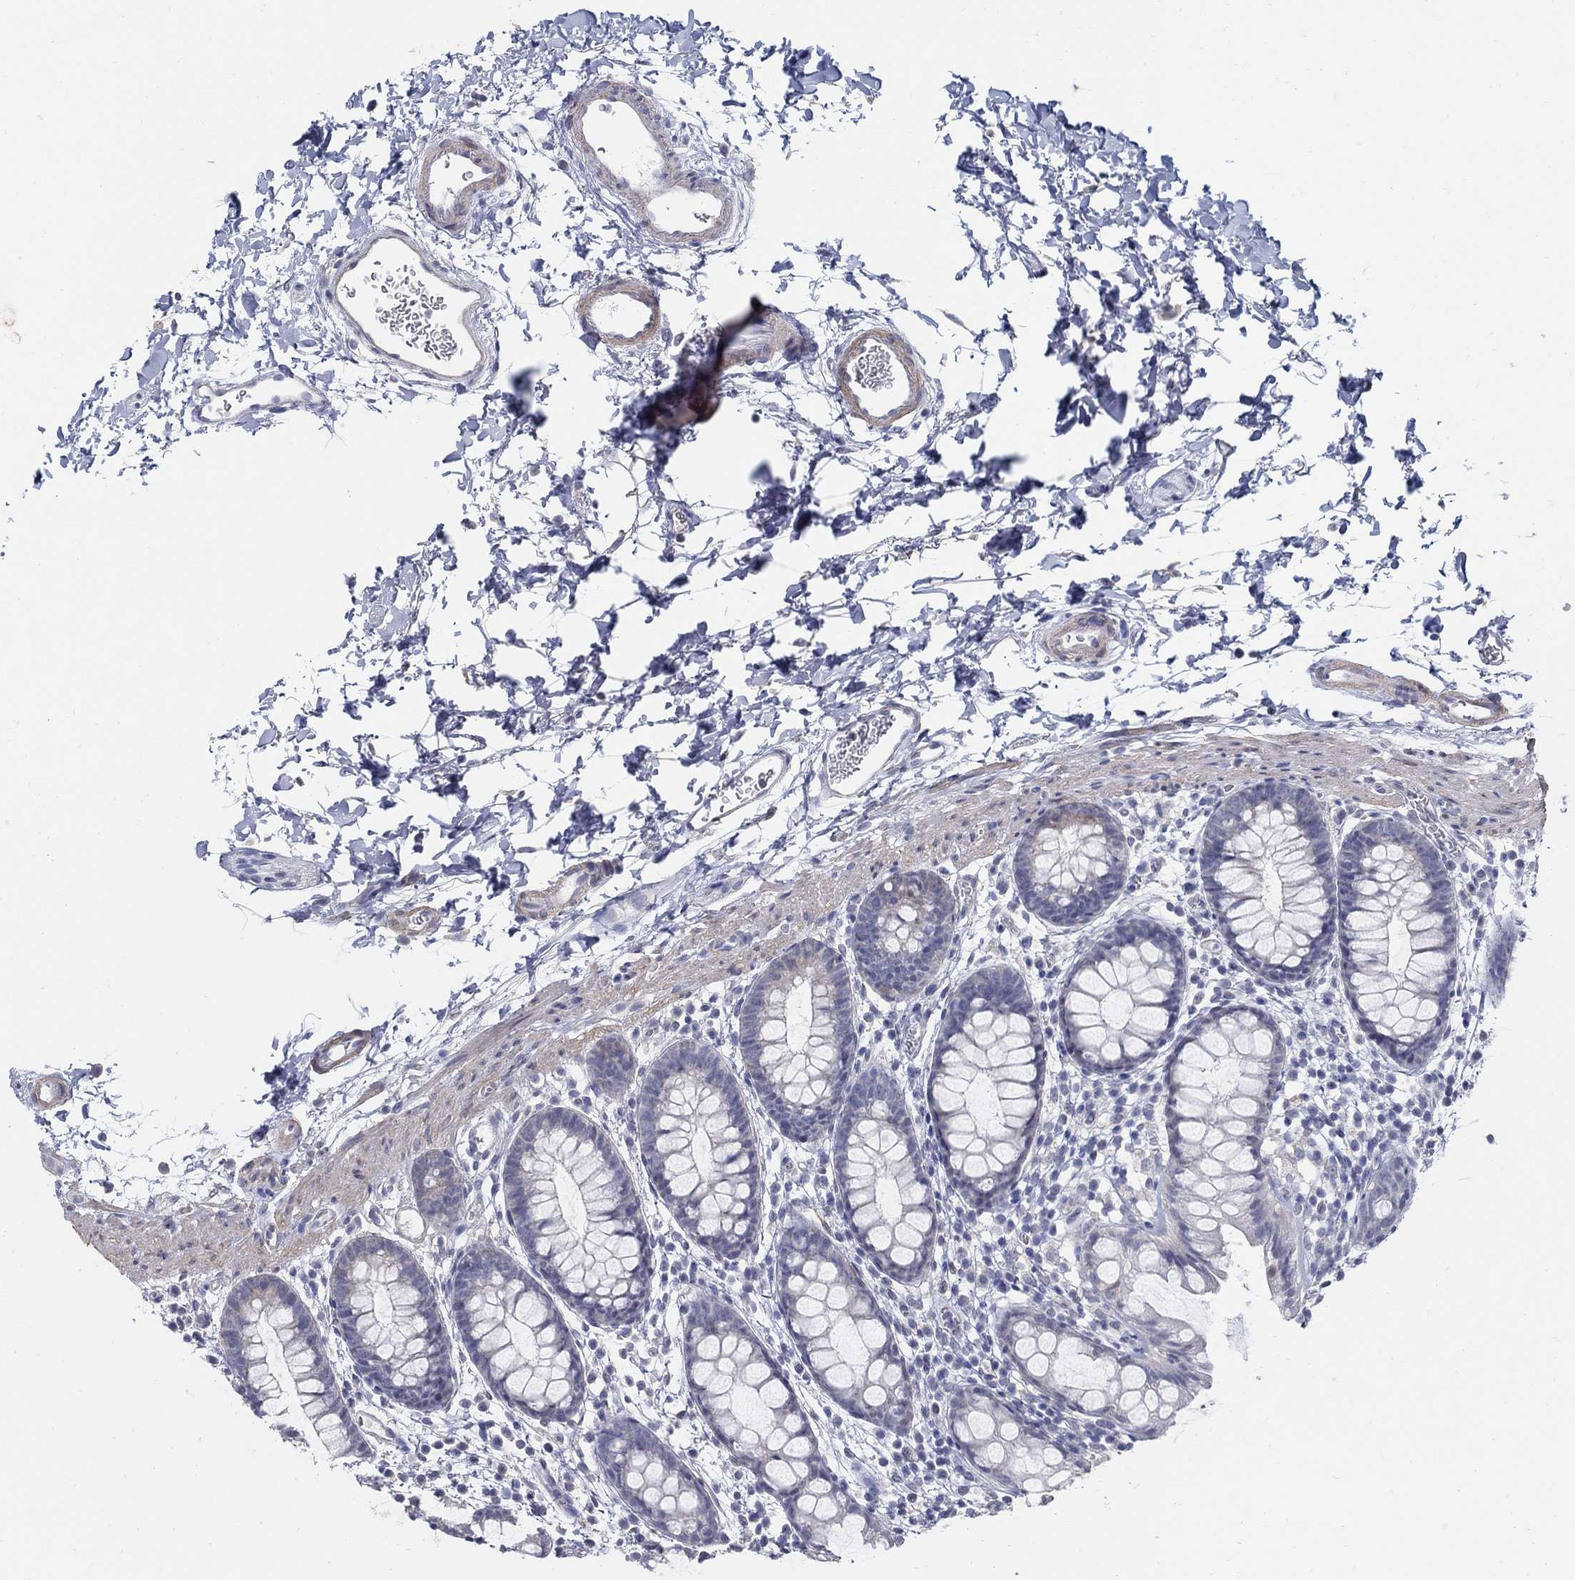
{"staining": {"intensity": "negative", "quantity": "none", "location": "none"}, "tissue": "rectum", "cell_type": "Glandular cells", "image_type": "normal", "snomed": [{"axis": "morphology", "description": "Normal tissue, NOS"}, {"axis": "topography", "description": "Rectum"}], "caption": "A histopathology image of human rectum is negative for staining in glandular cells. (DAB immunohistochemistry (IHC), high magnification).", "gene": "USP29", "patient": {"sex": "male", "age": 57}}